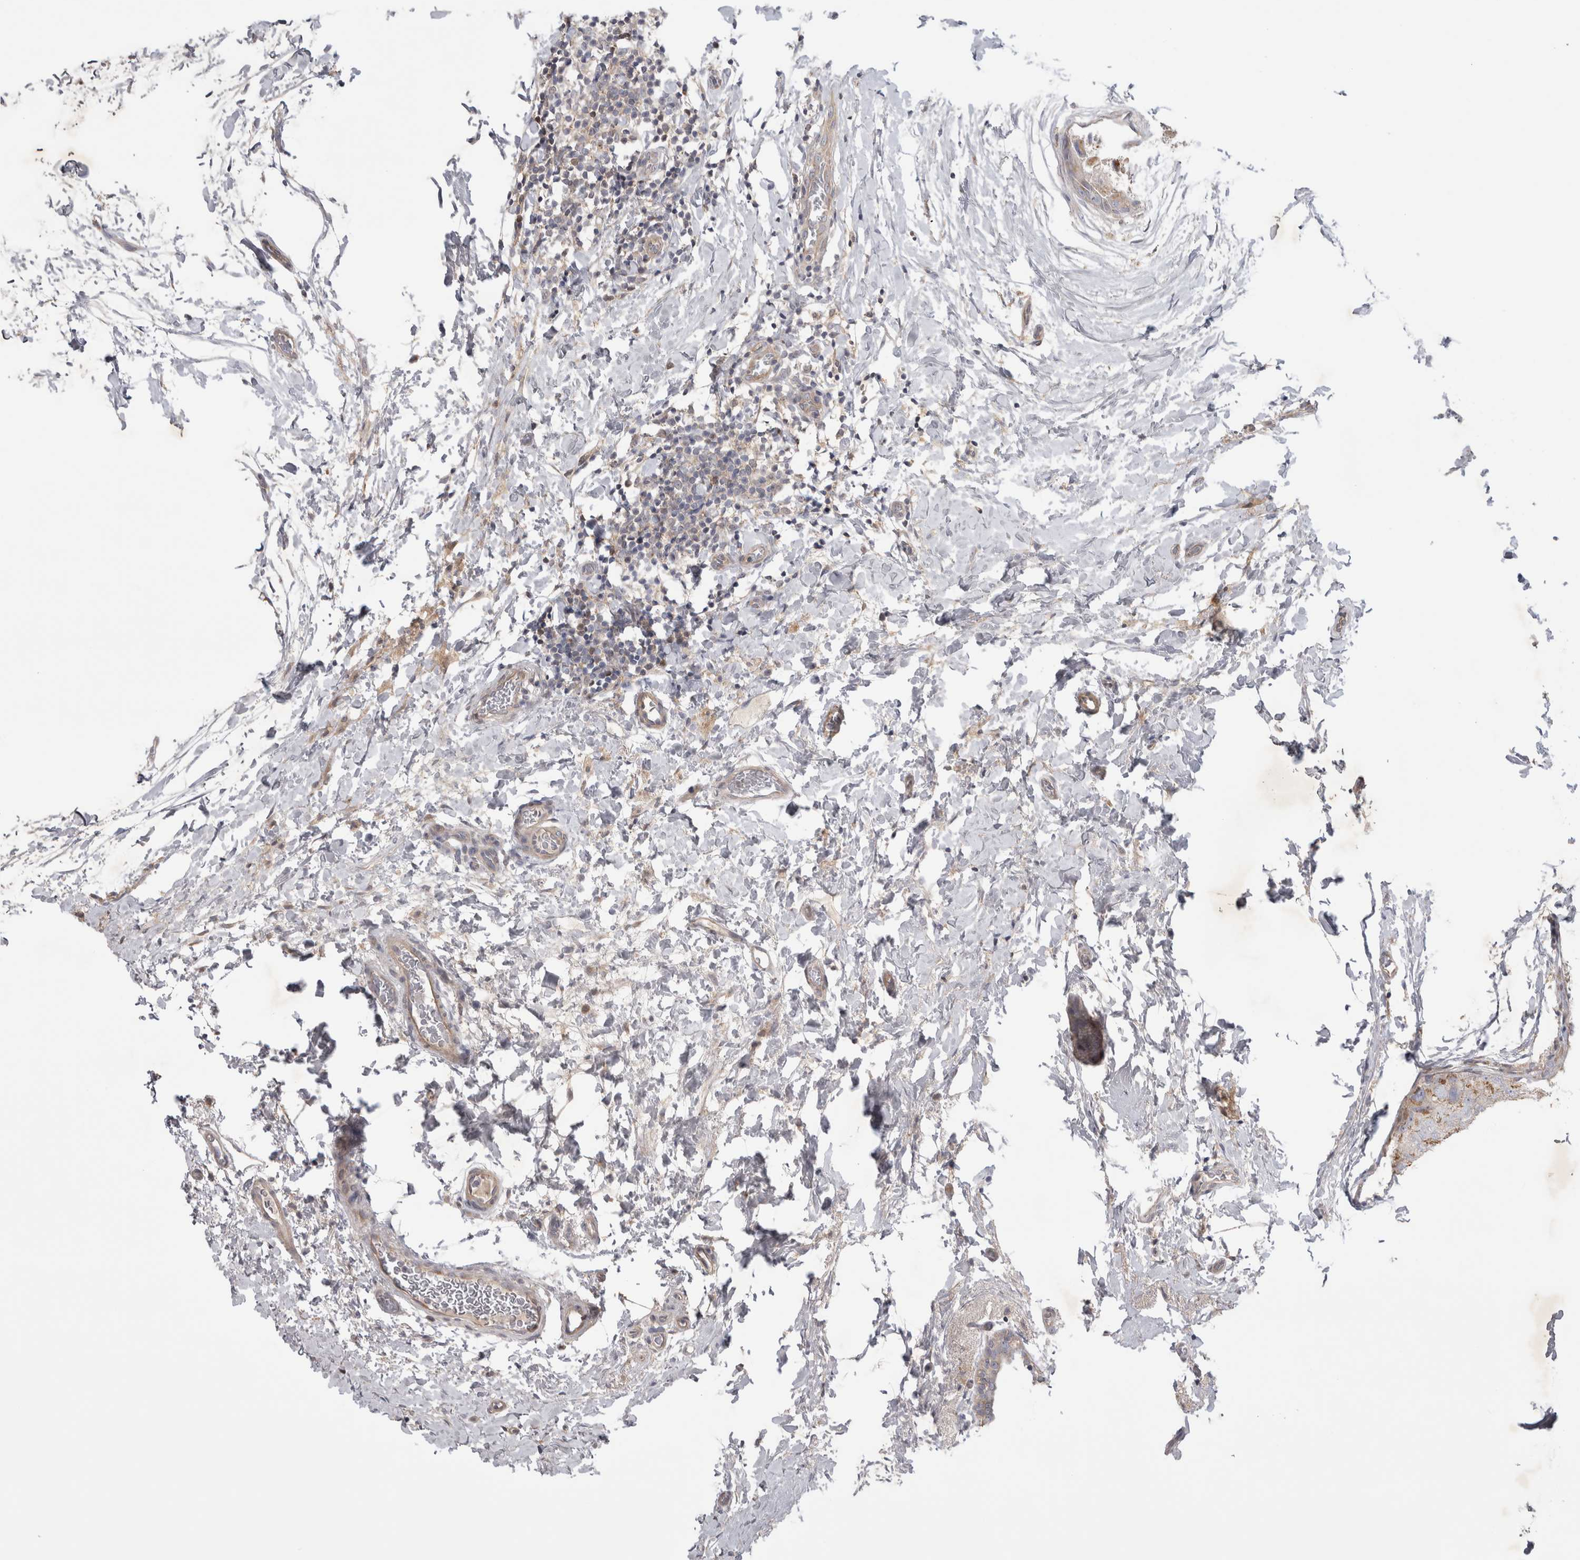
{"staining": {"intensity": "moderate", "quantity": "<25%", "location": "cytoplasmic/membranous"}, "tissue": "breast cancer", "cell_type": "Tumor cells", "image_type": "cancer", "snomed": [{"axis": "morphology", "description": "Duct carcinoma"}, {"axis": "topography", "description": "Breast"}], "caption": "Protein staining of intraductal carcinoma (breast) tissue shows moderate cytoplasmic/membranous positivity in about <25% of tumor cells.", "gene": "SRD5A3", "patient": {"sex": "female", "age": 62}}